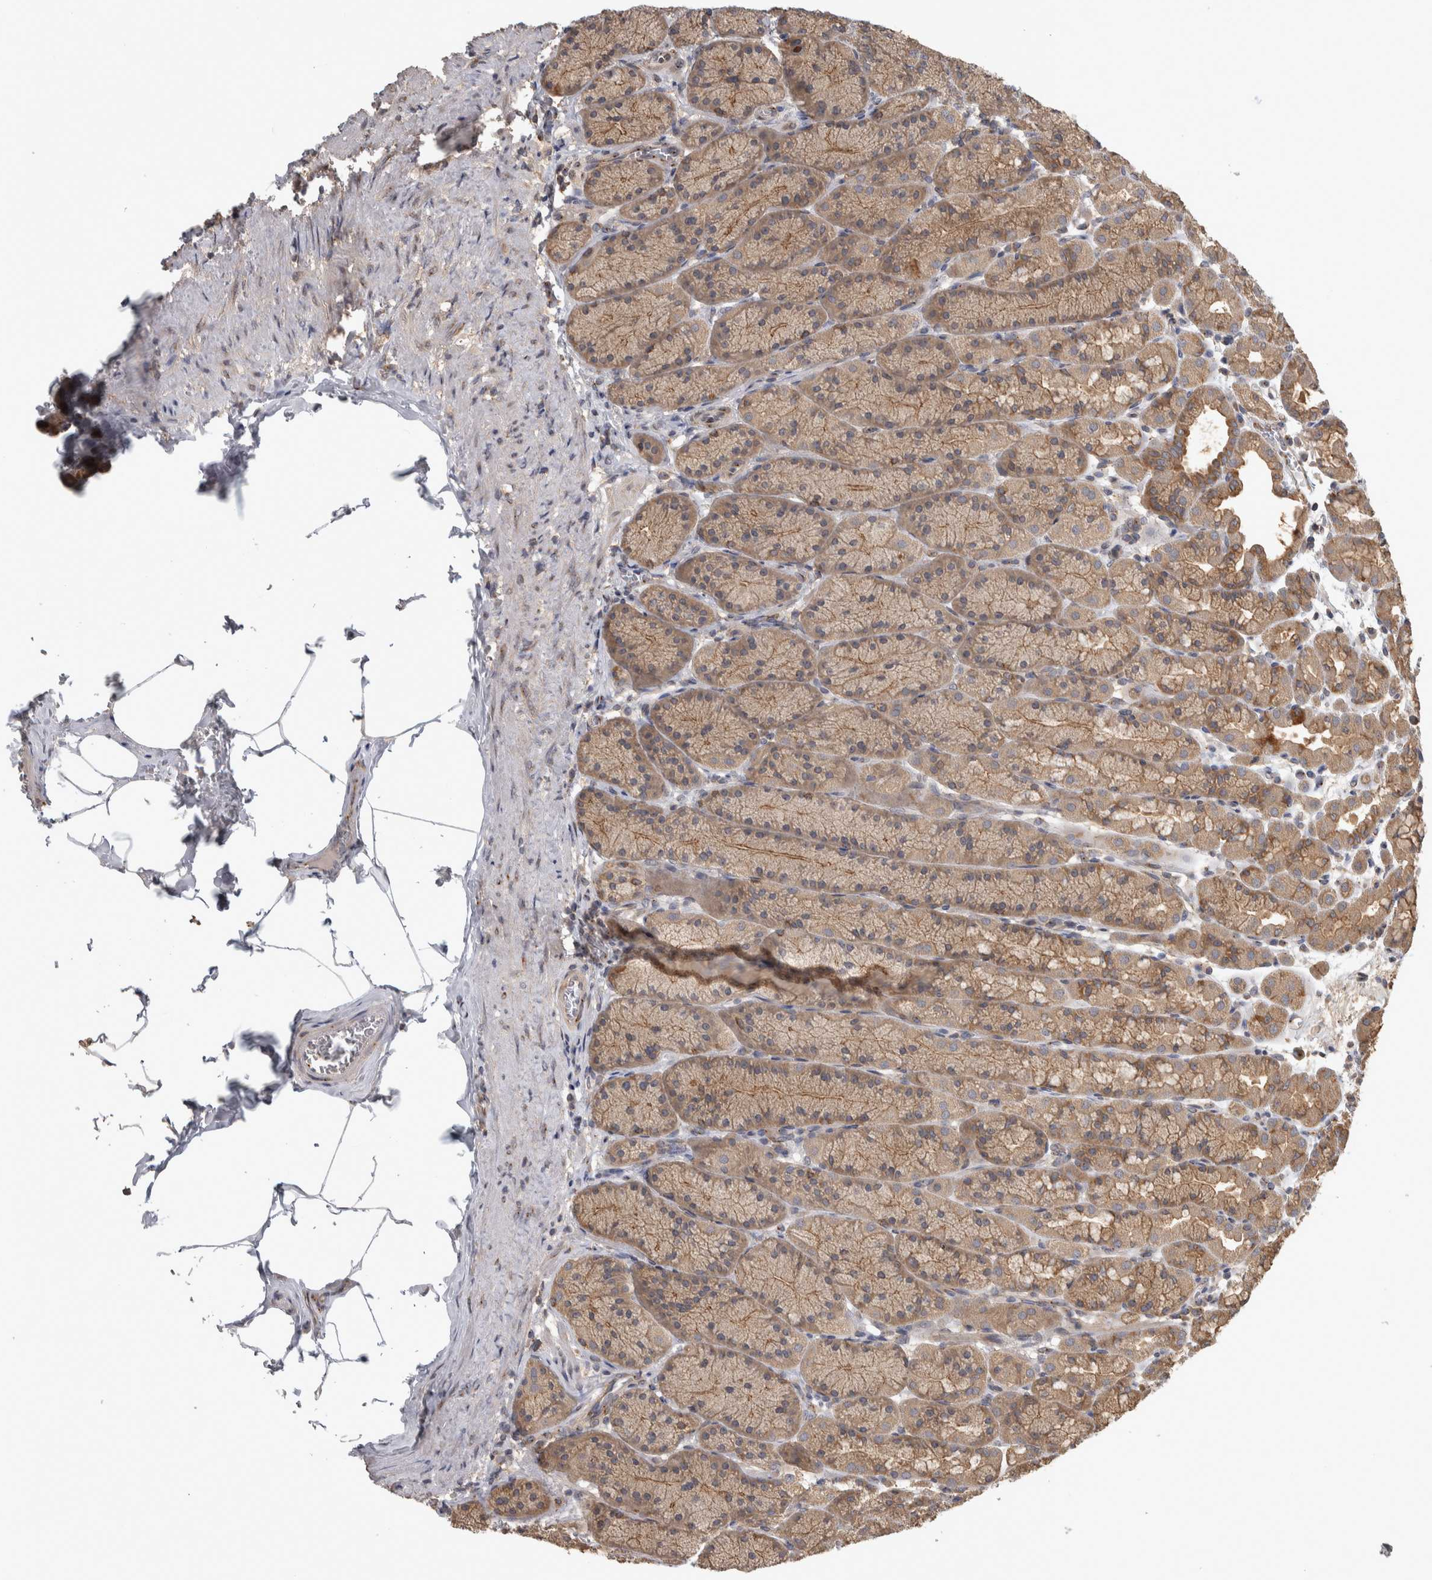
{"staining": {"intensity": "moderate", "quantity": "25%-75%", "location": "cytoplasmic/membranous"}, "tissue": "stomach", "cell_type": "Glandular cells", "image_type": "normal", "snomed": [{"axis": "morphology", "description": "Normal tissue, NOS"}, {"axis": "topography", "description": "Stomach"}], "caption": "The histopathology image shows immunohistochemical staining of normal stomach. There is moderate cytoplasmic/membranous staining is seen in approximately 25%-75% of glandular cells.", "gene": "IFRD1", "patient": {"sex": "male", "age": 42}}